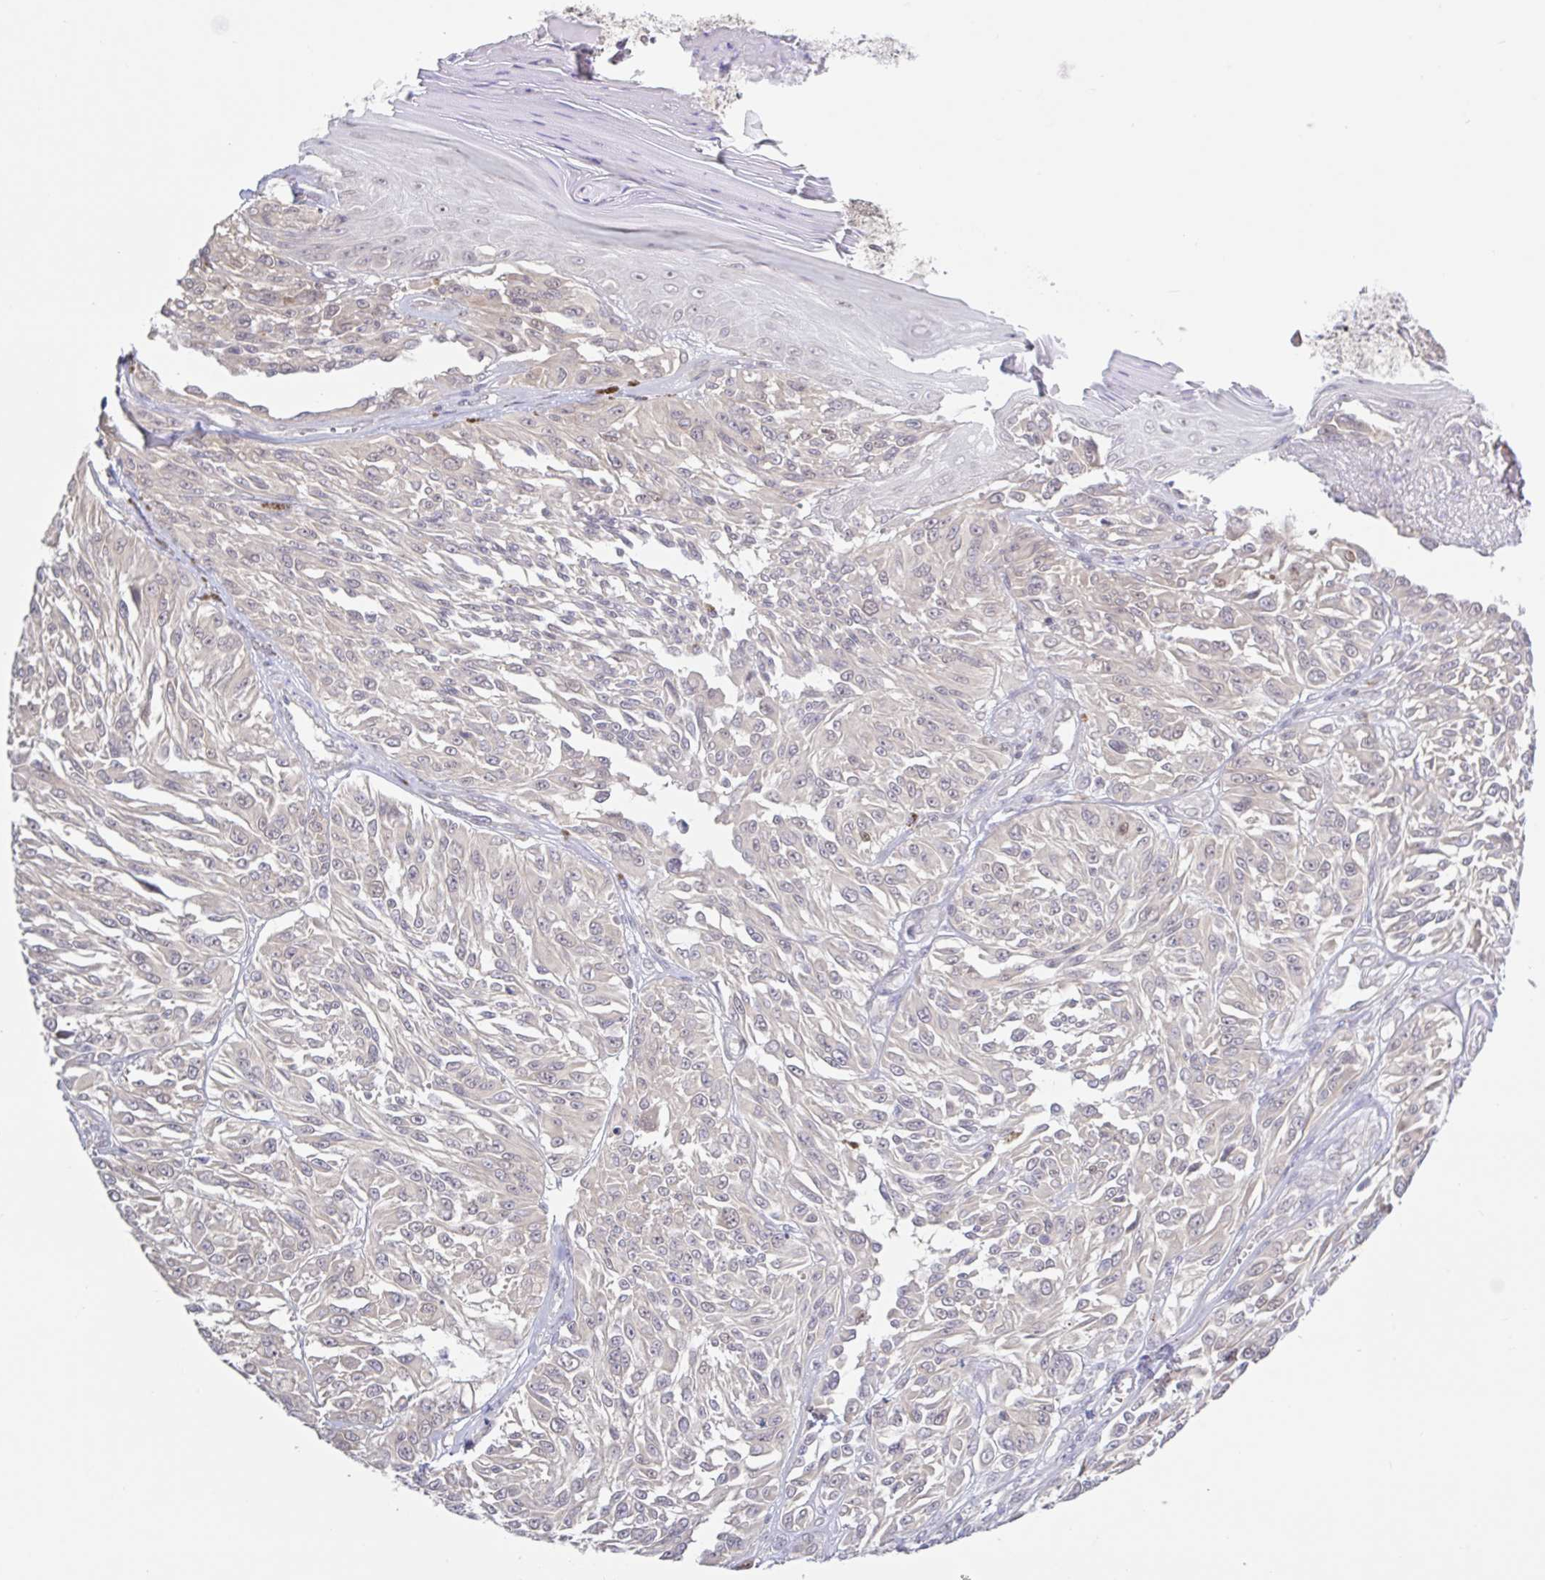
{"staining": {"intensity": "weak", "quantity": "<25%", "location": "nuclear"}, "tissue": "melanoma", "cell_type": "Tumor cells", "image_type": "cancer", "snomed": [{"axis": "morphology", "description": "Malignant melanoma, NOS"}, {"axis": "topography", "description": "Skin"}], "caption": "A photomicrograph of human malignant melanoma is negative for staining in tumor cells.", "gene": "HYPK", "patient": {"sex": "male", "age": 94}}